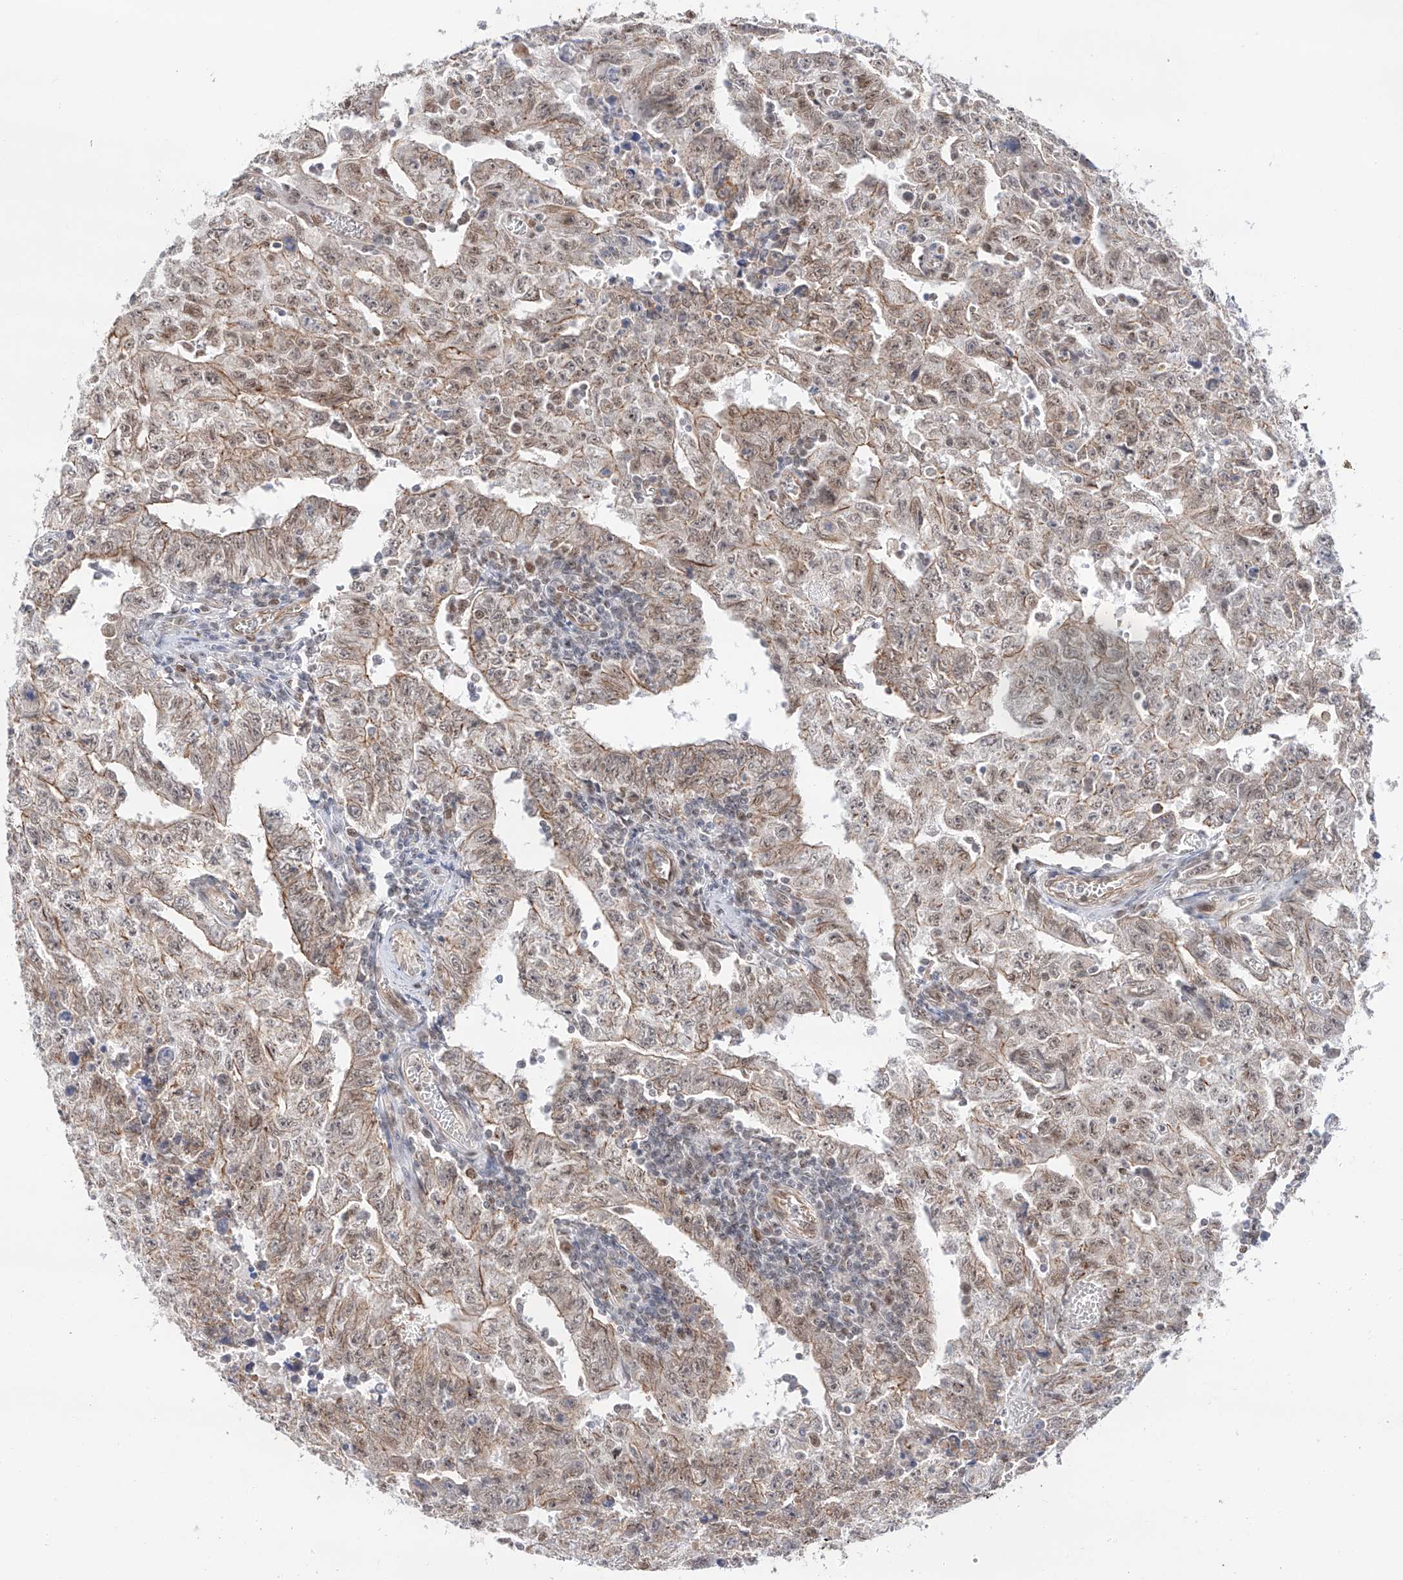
{"staining": {"intensity": "weak", "quantity": ">75%", "location": "cytoplasmic/membranous,nuclear"}, "tissue": "testis cancer", "cell_type": "Tumor cells", "image_type": "cancer", "snomed": [{"axis": "morphology", "description": "Carcinoma, Embryonal, NOS"}, {"axis": "topography", "description": "Testis"}], "caption": "Testis cancer (embryonal carcinoma) stained with a brown dye reveals weak cytoplasmic/membranous and nuclear positive staining in about >75% of tumor cells.", "gene": "POGK", "patient": {"sex": "male", "age": 26}}